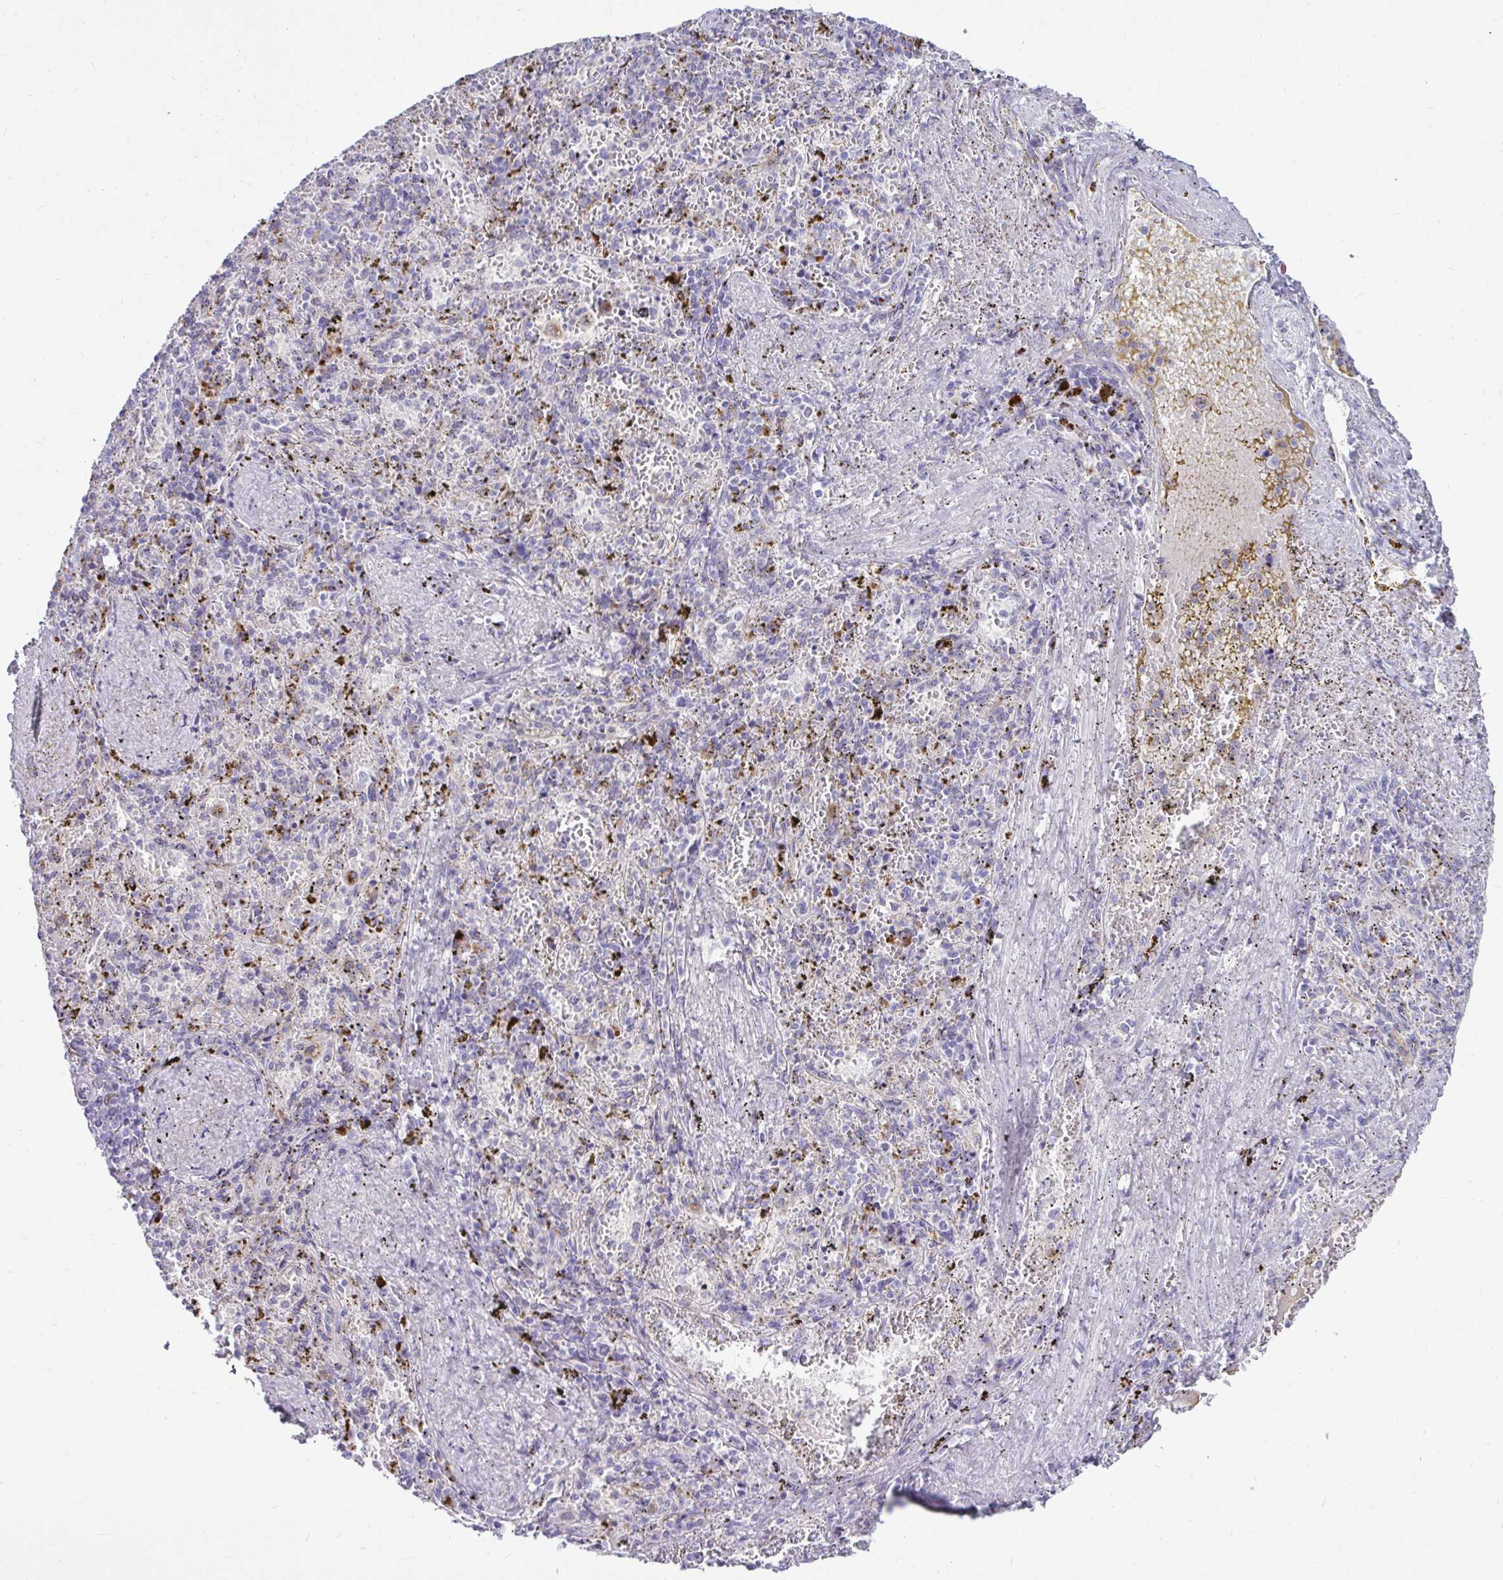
{"staining": {"intensity": "negative", "quantity": "none", "location": "none"}, "tissue": "spleen", "cell_type": "Cells in red pulp", "image_type": "normal", "snomed": [{"axis": "morphology", "description": "Normal tissue, NOS"}, {"axis": "topography", "description": "Spleen"}], "caption": "This is an immunohistochemistry (IHC) histopathology image of benign spleen. There is no staining in cells in red pulp.", "gene": "CTSZ", "patient": {"sex": "female", "age": 50}}